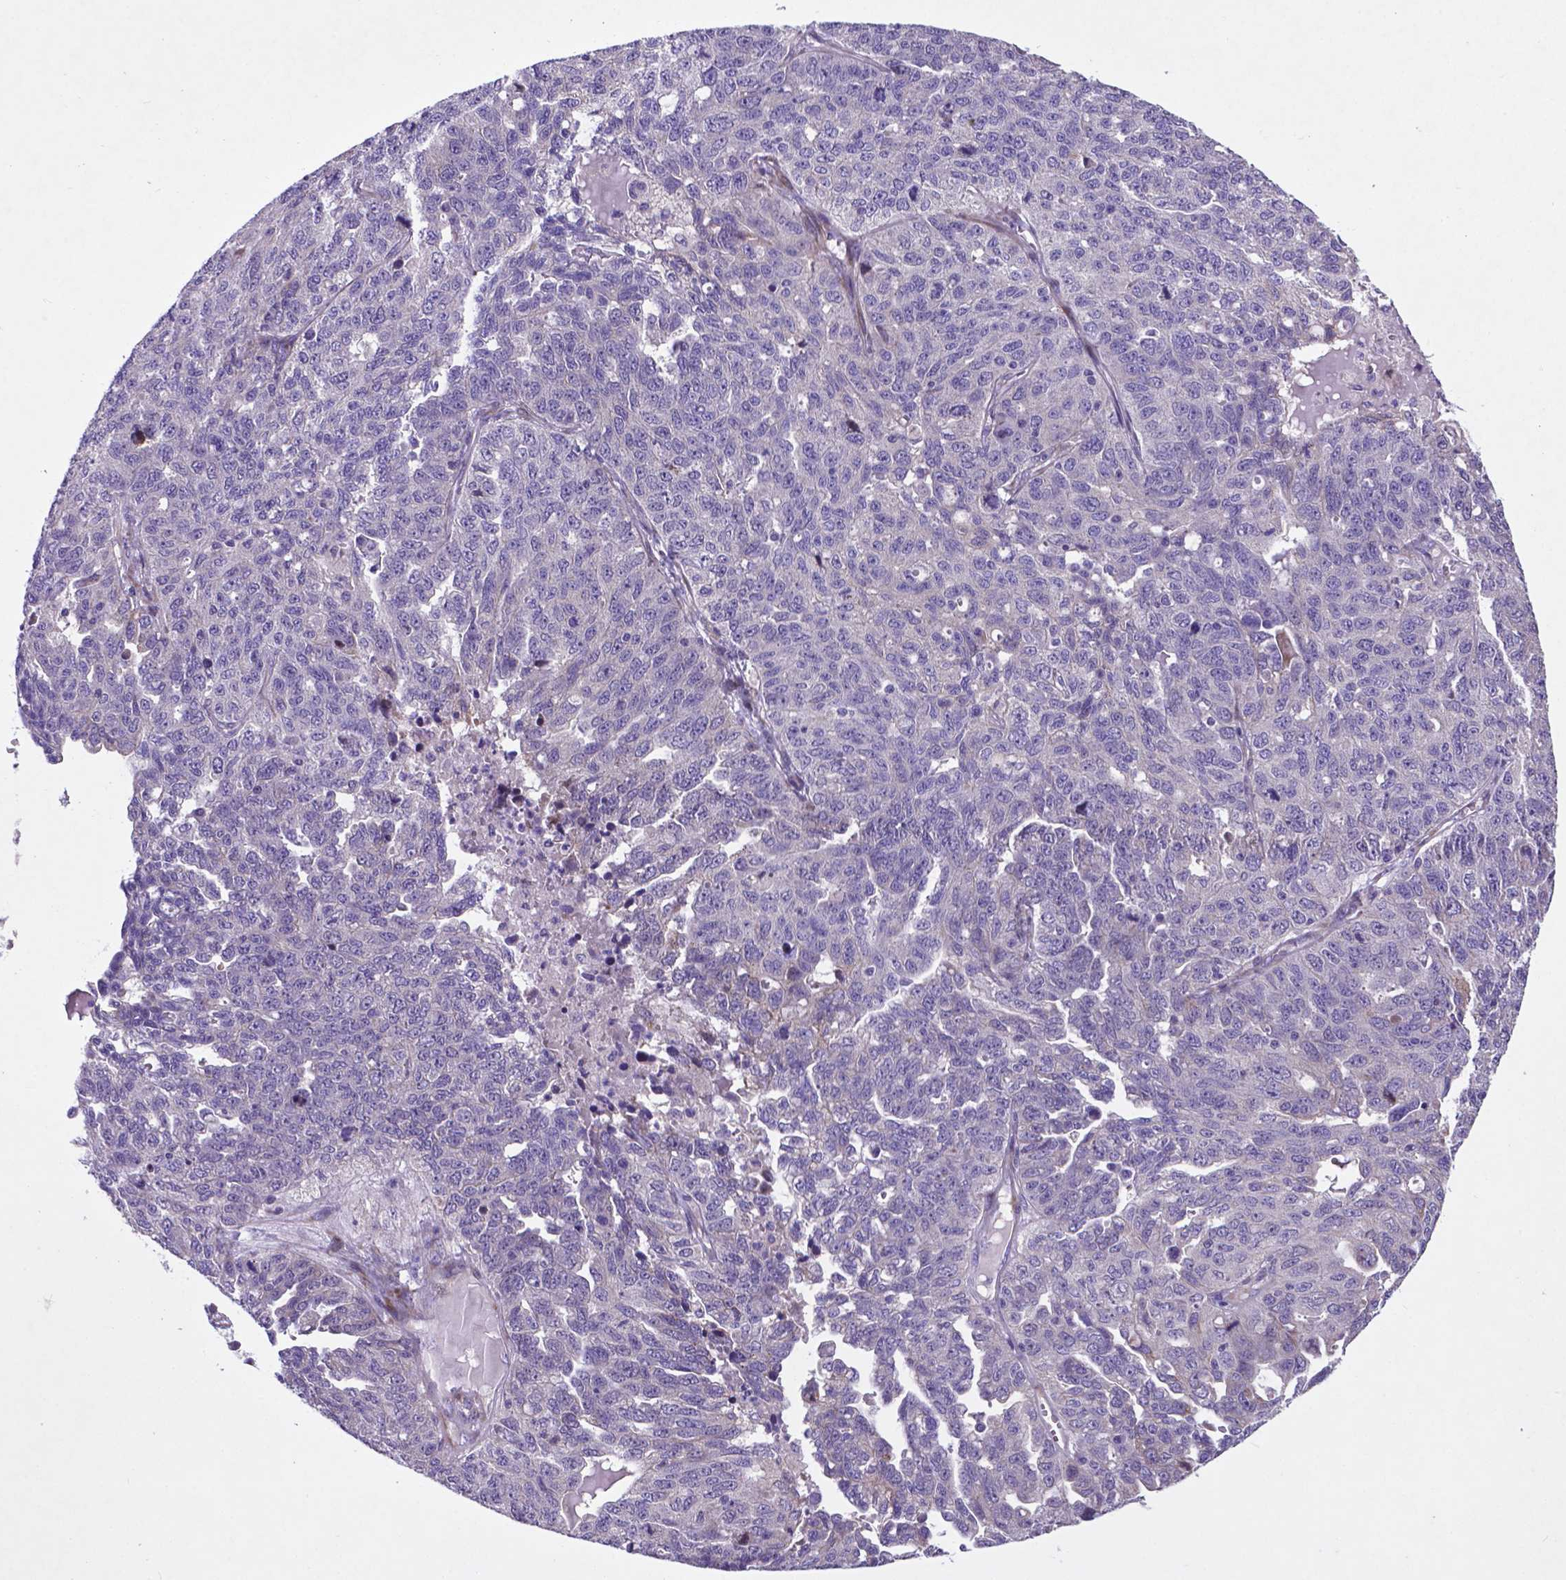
{"staining": {"intensity": "negative", "quantity": "none", "location": "none"}, "tissue": "ovarian cancer", "cell_type": "Tumor cells", "image_type": "cancer", "snomed": [{"axis": "morphology", "description": "Cystadenocarcinoma, serous, NOS"}, {"axis": "topography", "description": "Ovary"}], "caption": "Immunohistochemistry micrograph of neoplastic tissue: ovarian serous cystadenocarcinoma stained with DAB exhibits no significant protein staining in tumor cells.", "gene": "PFKFB4", "patient": {"sex": "female", "age": 71}}